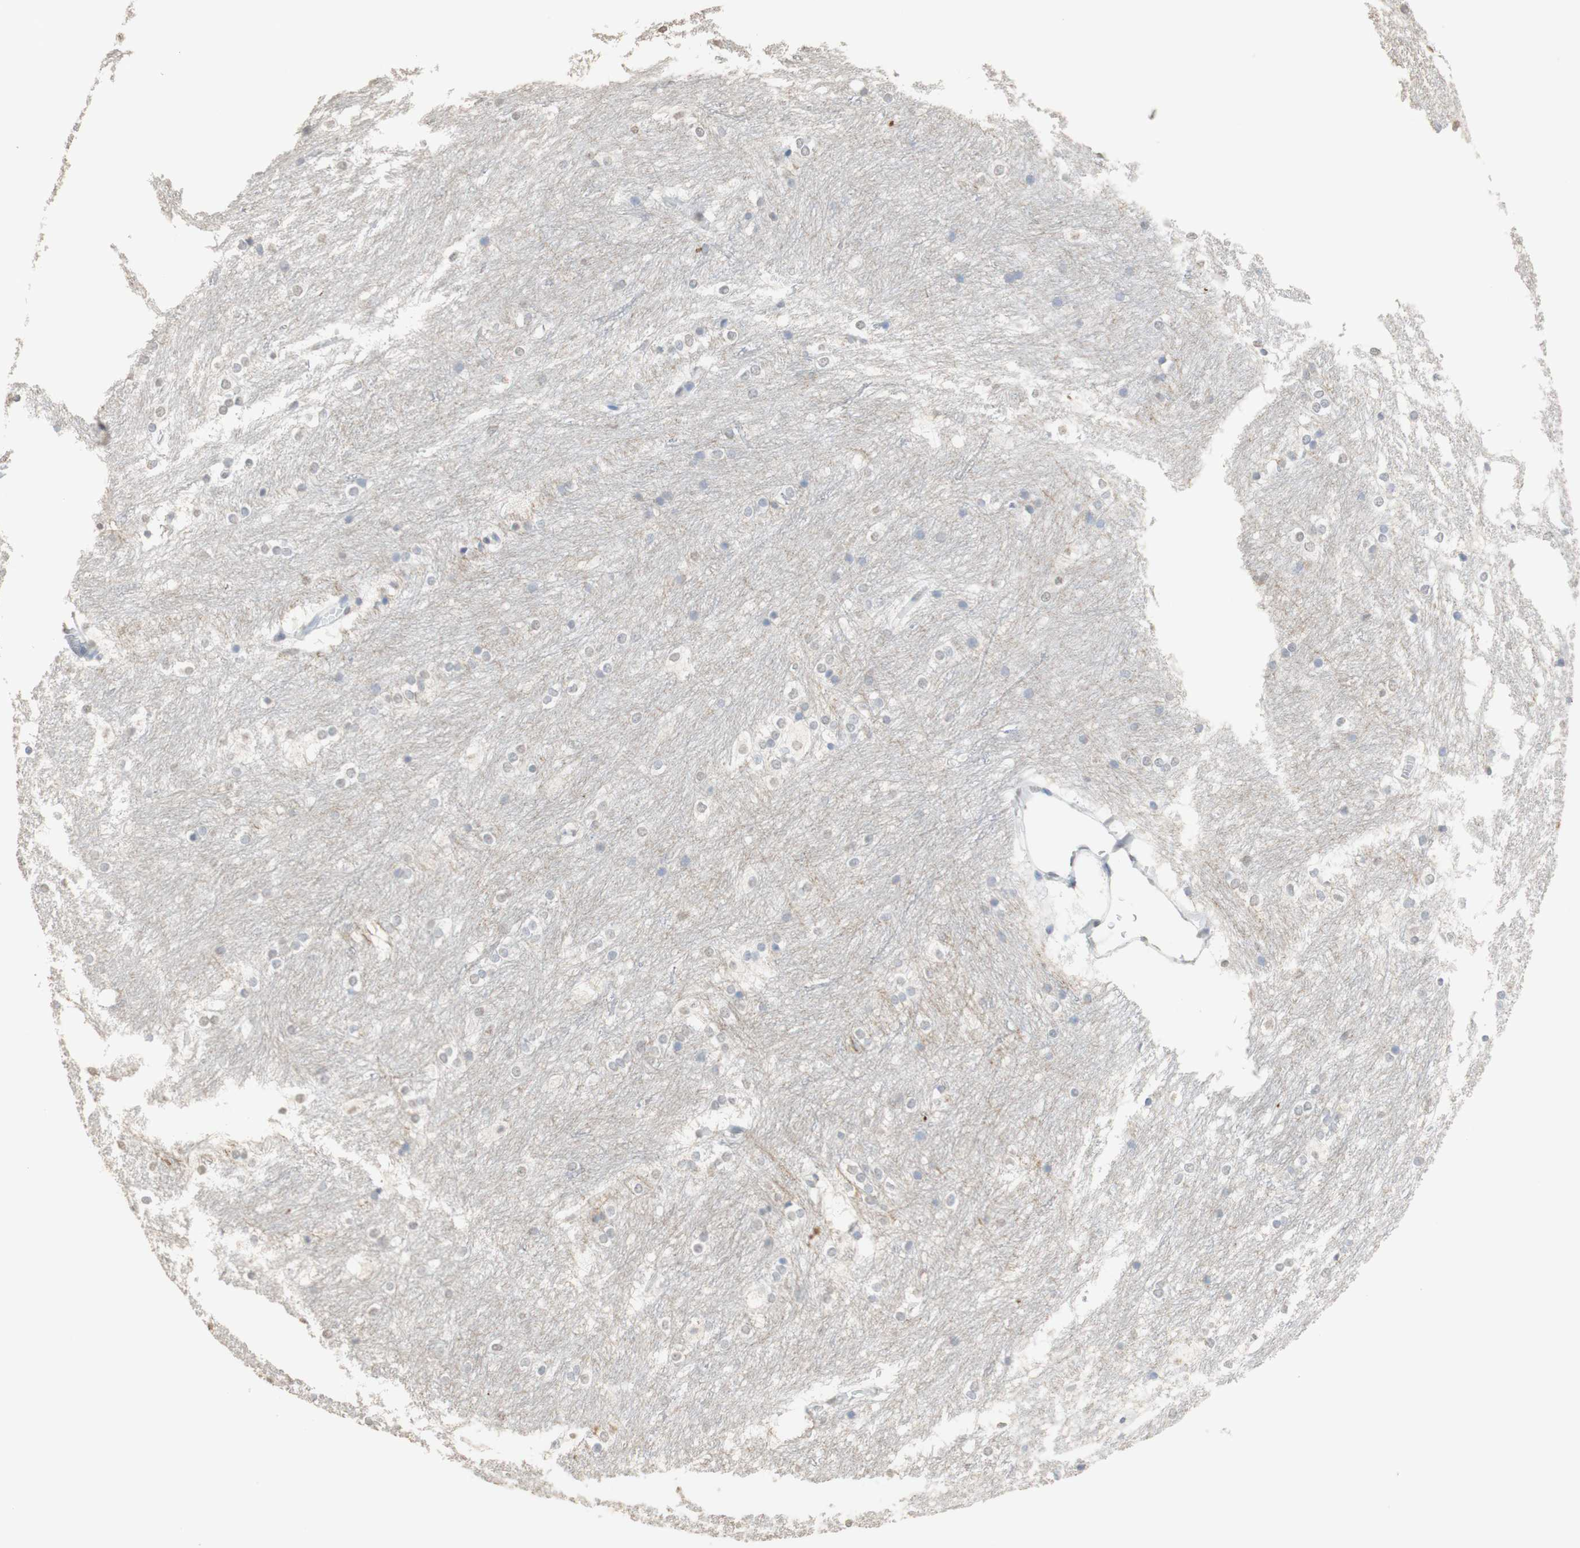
{"staining": {"intensity": "negative", "quantity": "none", "location": "none"}, "tissue": "caudate", "cell_type": "Glial cells", "image_type": "normal", "snomed": [{"axis": "morphology", "description": "Normal tissue, NOS"}, {"axis": "topography", "description": "Lateral ventricle wall"}], "caption": "DAB (3,3'-diaminobenzidine) immunohistochemical staining of benign human caudate shows no significant positivity in glial cells.", "gene": "L1CAM", "patient": {"sex": "female", "age": 19}}